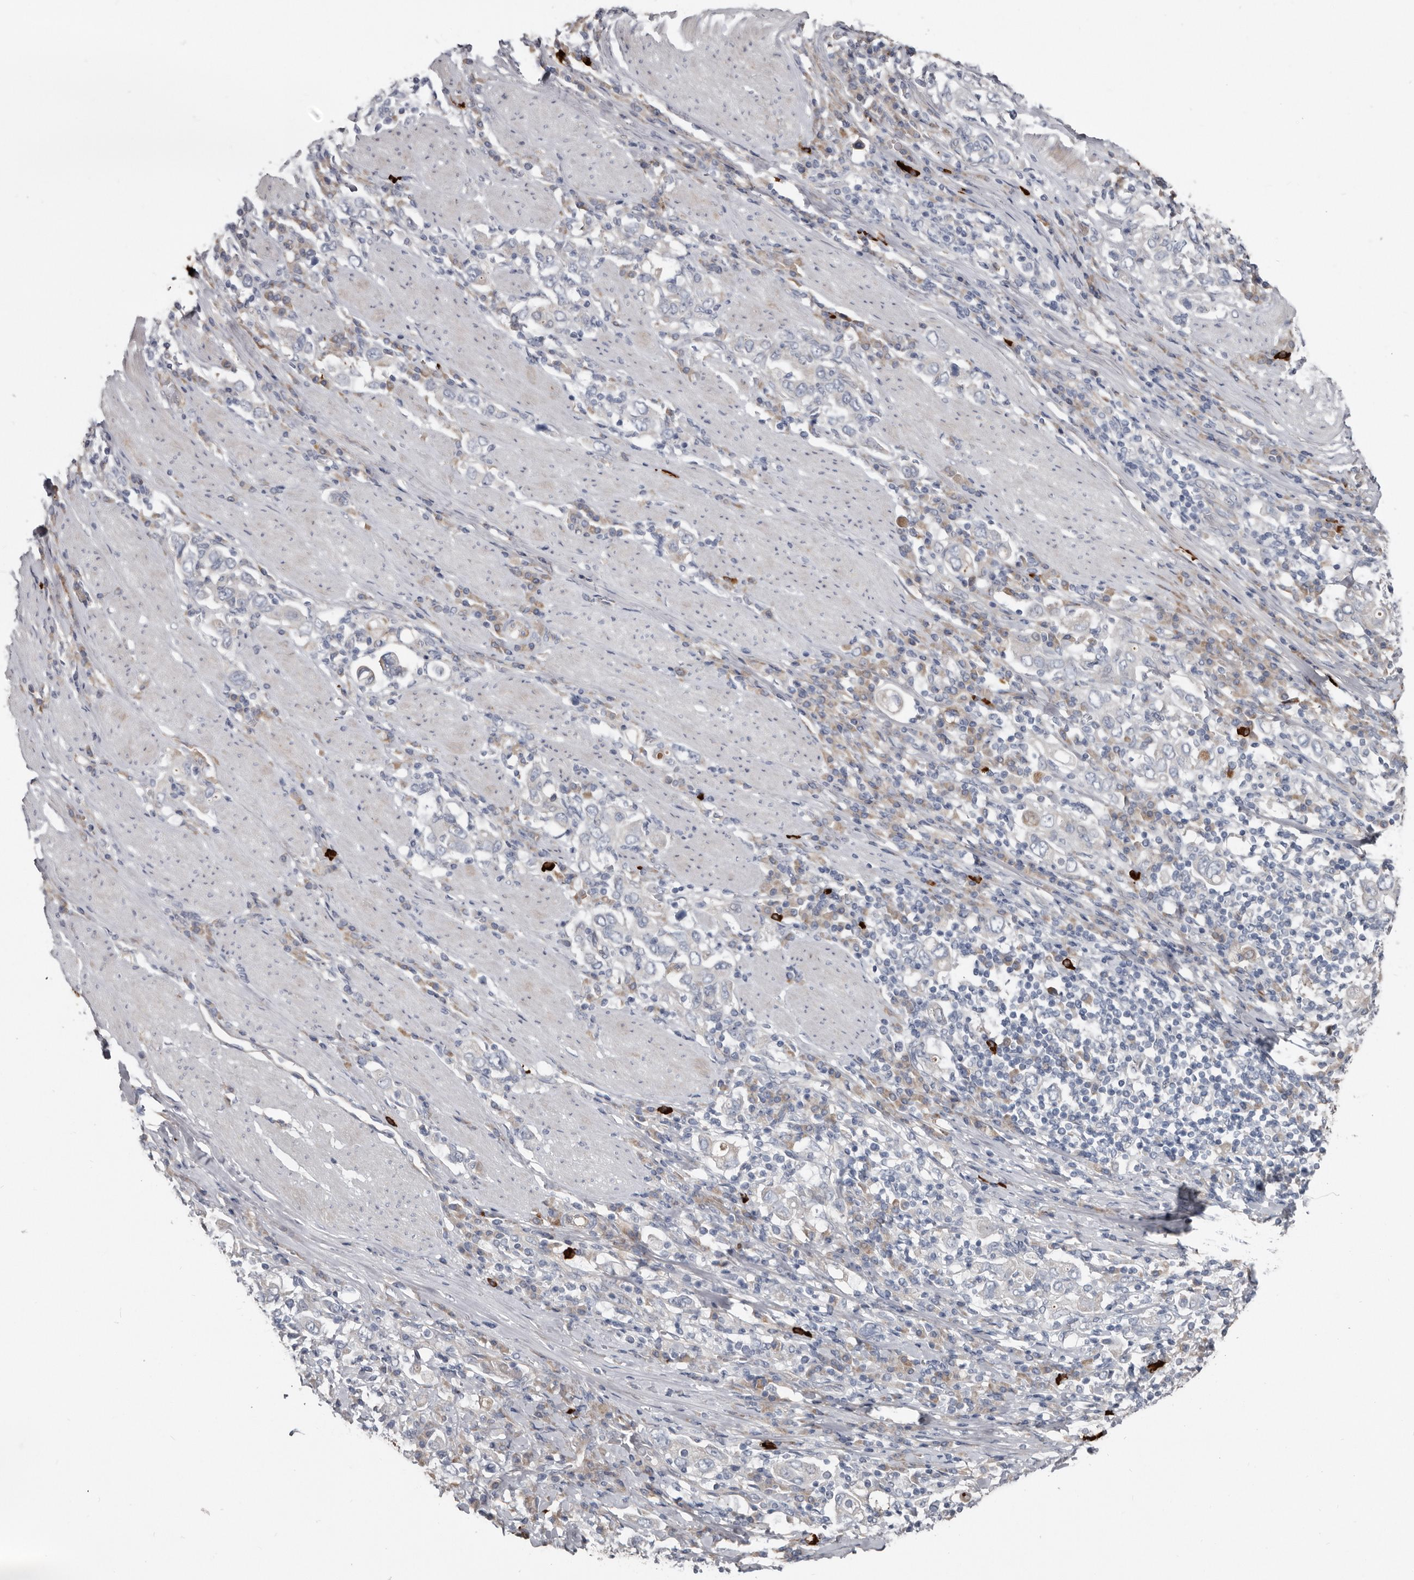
{"staining": {"intensity": "negative", "quantity": "none", "location": "none"}, "tissue": "stomach cancer", "cell_type": "Tumor cells", "image_type": "cancer", "snomed": [{"axis": "morphology", "description": "Adenocarcinoma, NOS"}, {"axis": "topography", "description": "Stomach, upper"}], "caption": "Immunohistochemistry (IHC) of stomach adenocarcinoma demonstrates no positivity in tumor cells.", "gene": "ZNF114", "patient": {"sex": "male", "age": 62}}